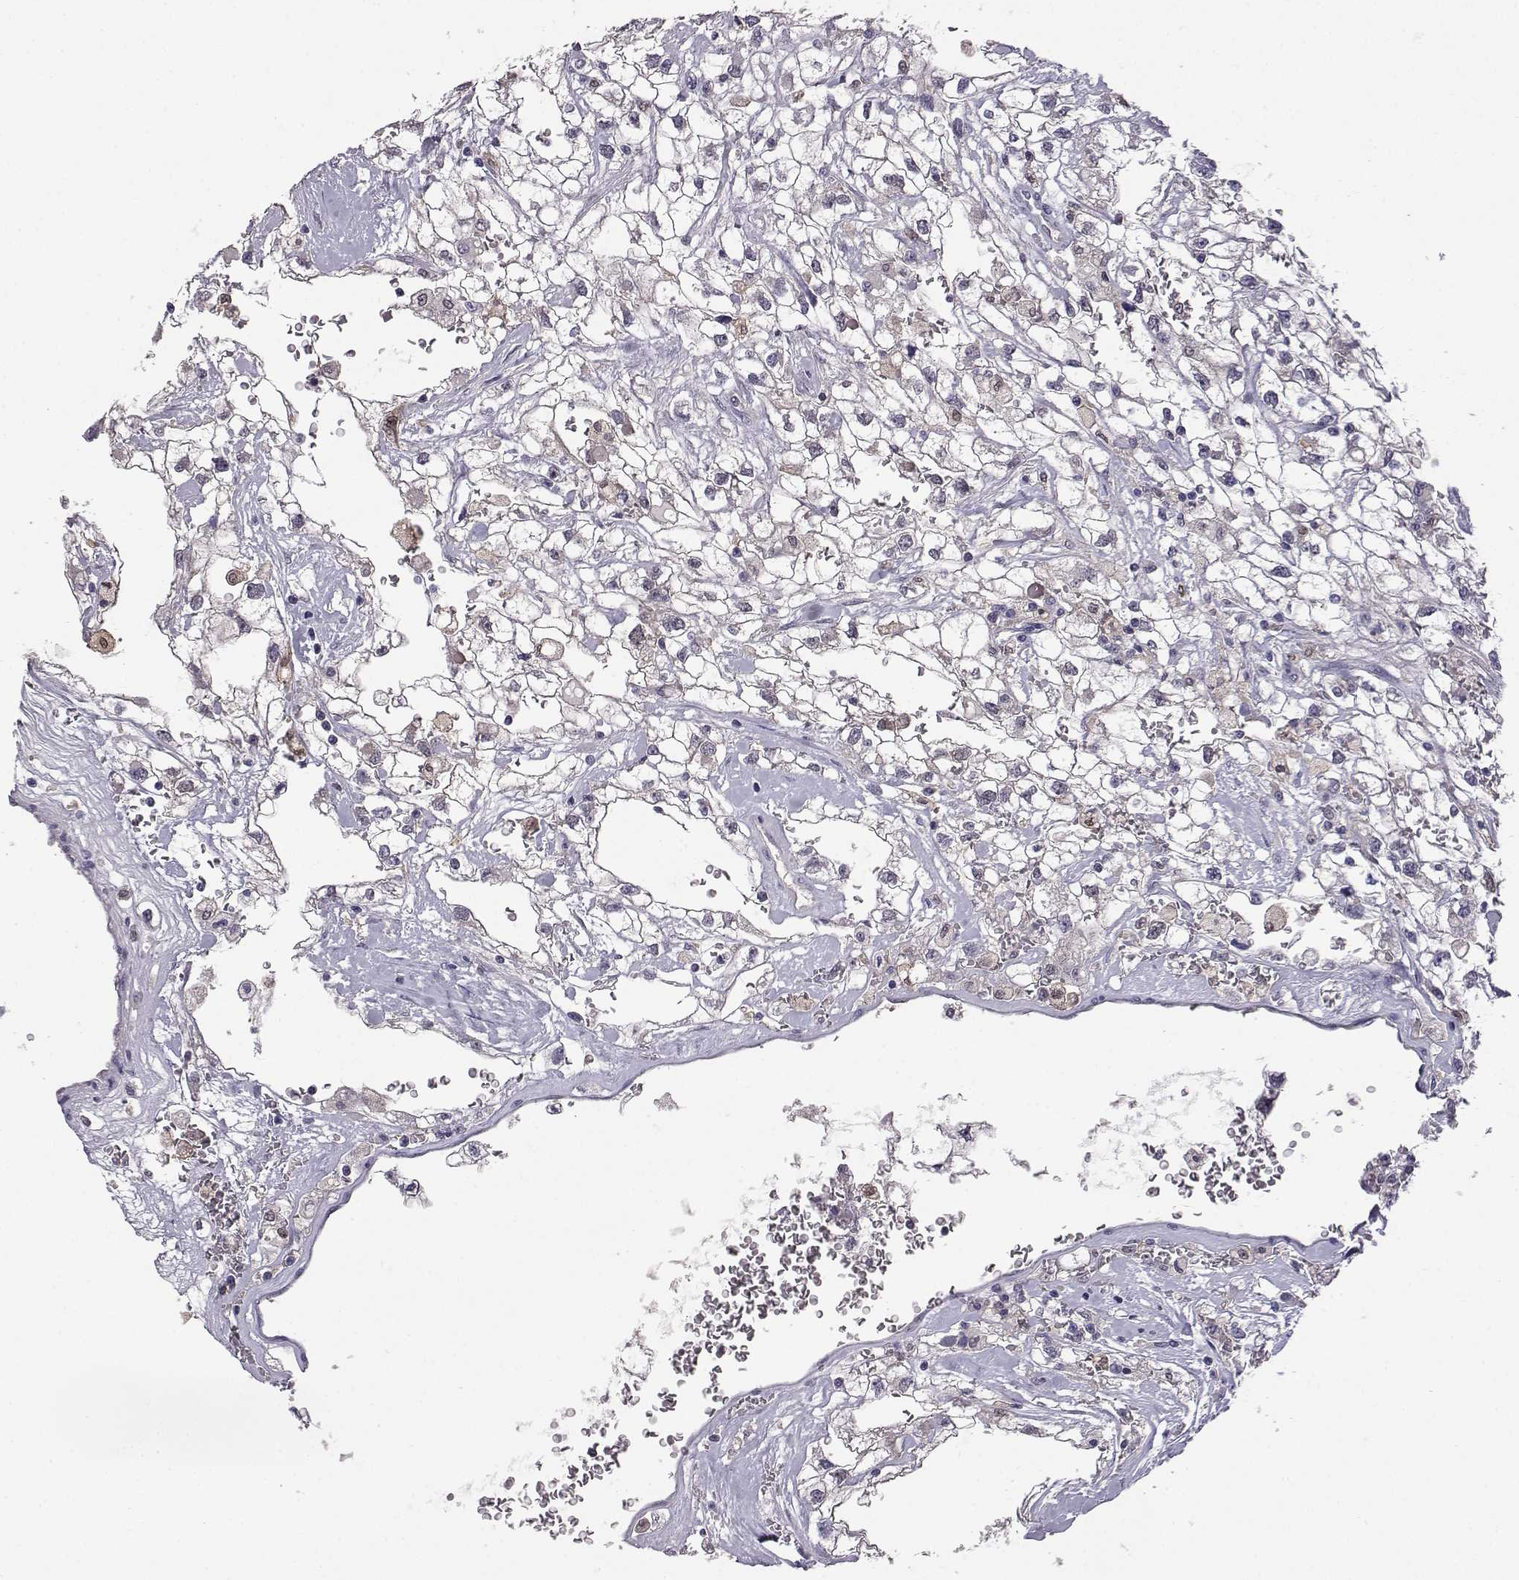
{"staining": {"intensity": "weak", "quantity": "<25%", "location": "cytoplasmic/membranous,nuclear"}, "tissue": "renal cancer", "cell_type": "Tumor cells", "image_type": "cancer", "snomed": [{"axis": "morphology", "description": "Adenocarcinoma, NOS"}, {"axis": "topography", "description": "Kidney"}], "caption": "DAB immunohistochemical staining of renal cancer (adenocarcinoma) exhibits no significant positivity in tumor cells.", "gene": "AKR1B1", "patient": {"sex": "male", "age": 59}}